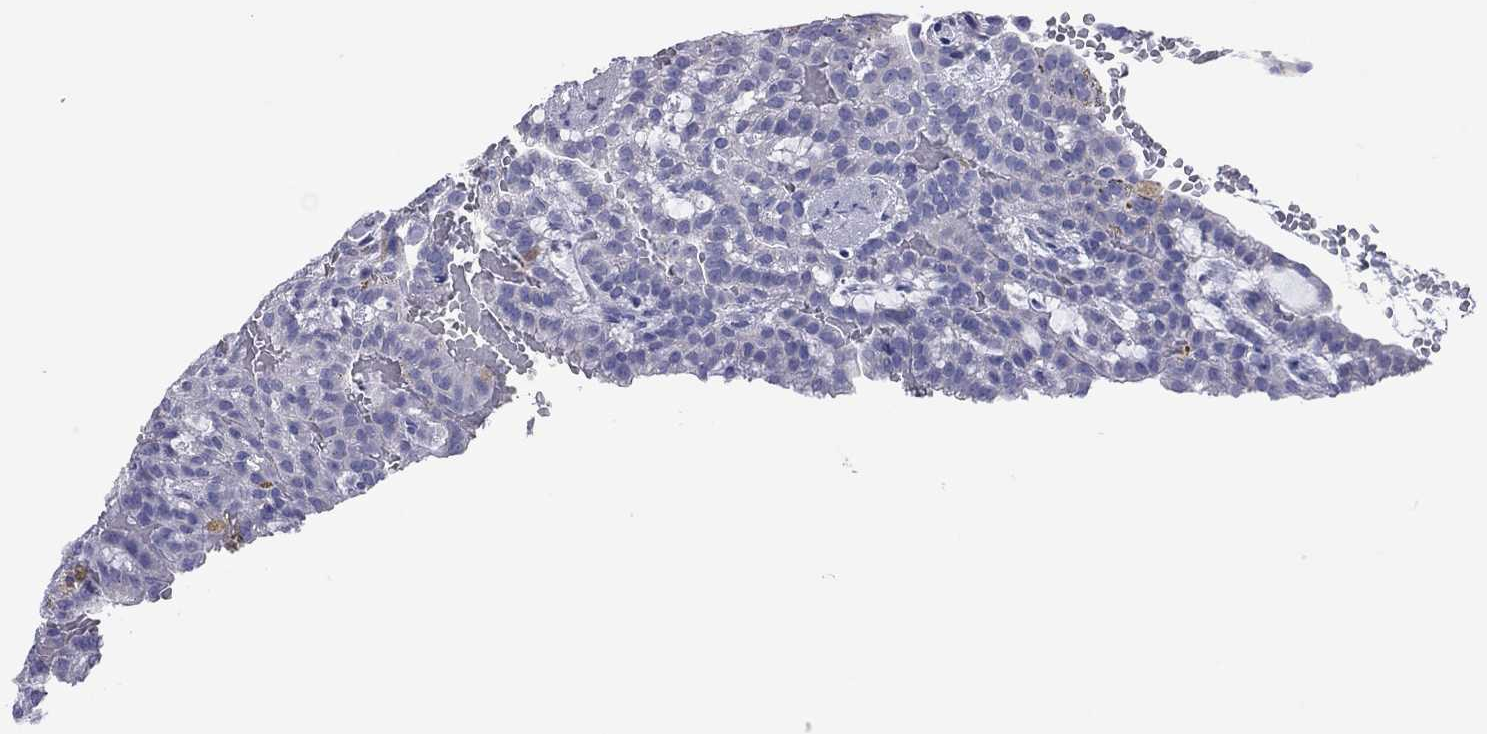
{"staining": {"intensity": "negative", "quantity": "none", "location": "none"}, "tissue": "renal cancer", "cell_type": "Tumor cells", "image_type": "cancer", "snomed": [{"axis": "morphology", "description": "Adenocarcinoma, NOS"}, {"axis": "topography", "description": "Kidney"}], "caption": "A histopathology image of adenocarcinoma (renal) stained for a protein displays no brown staining in tumor cells.", "gene": "VSIG10", "patient": {"sex": "male", "age": 63}}